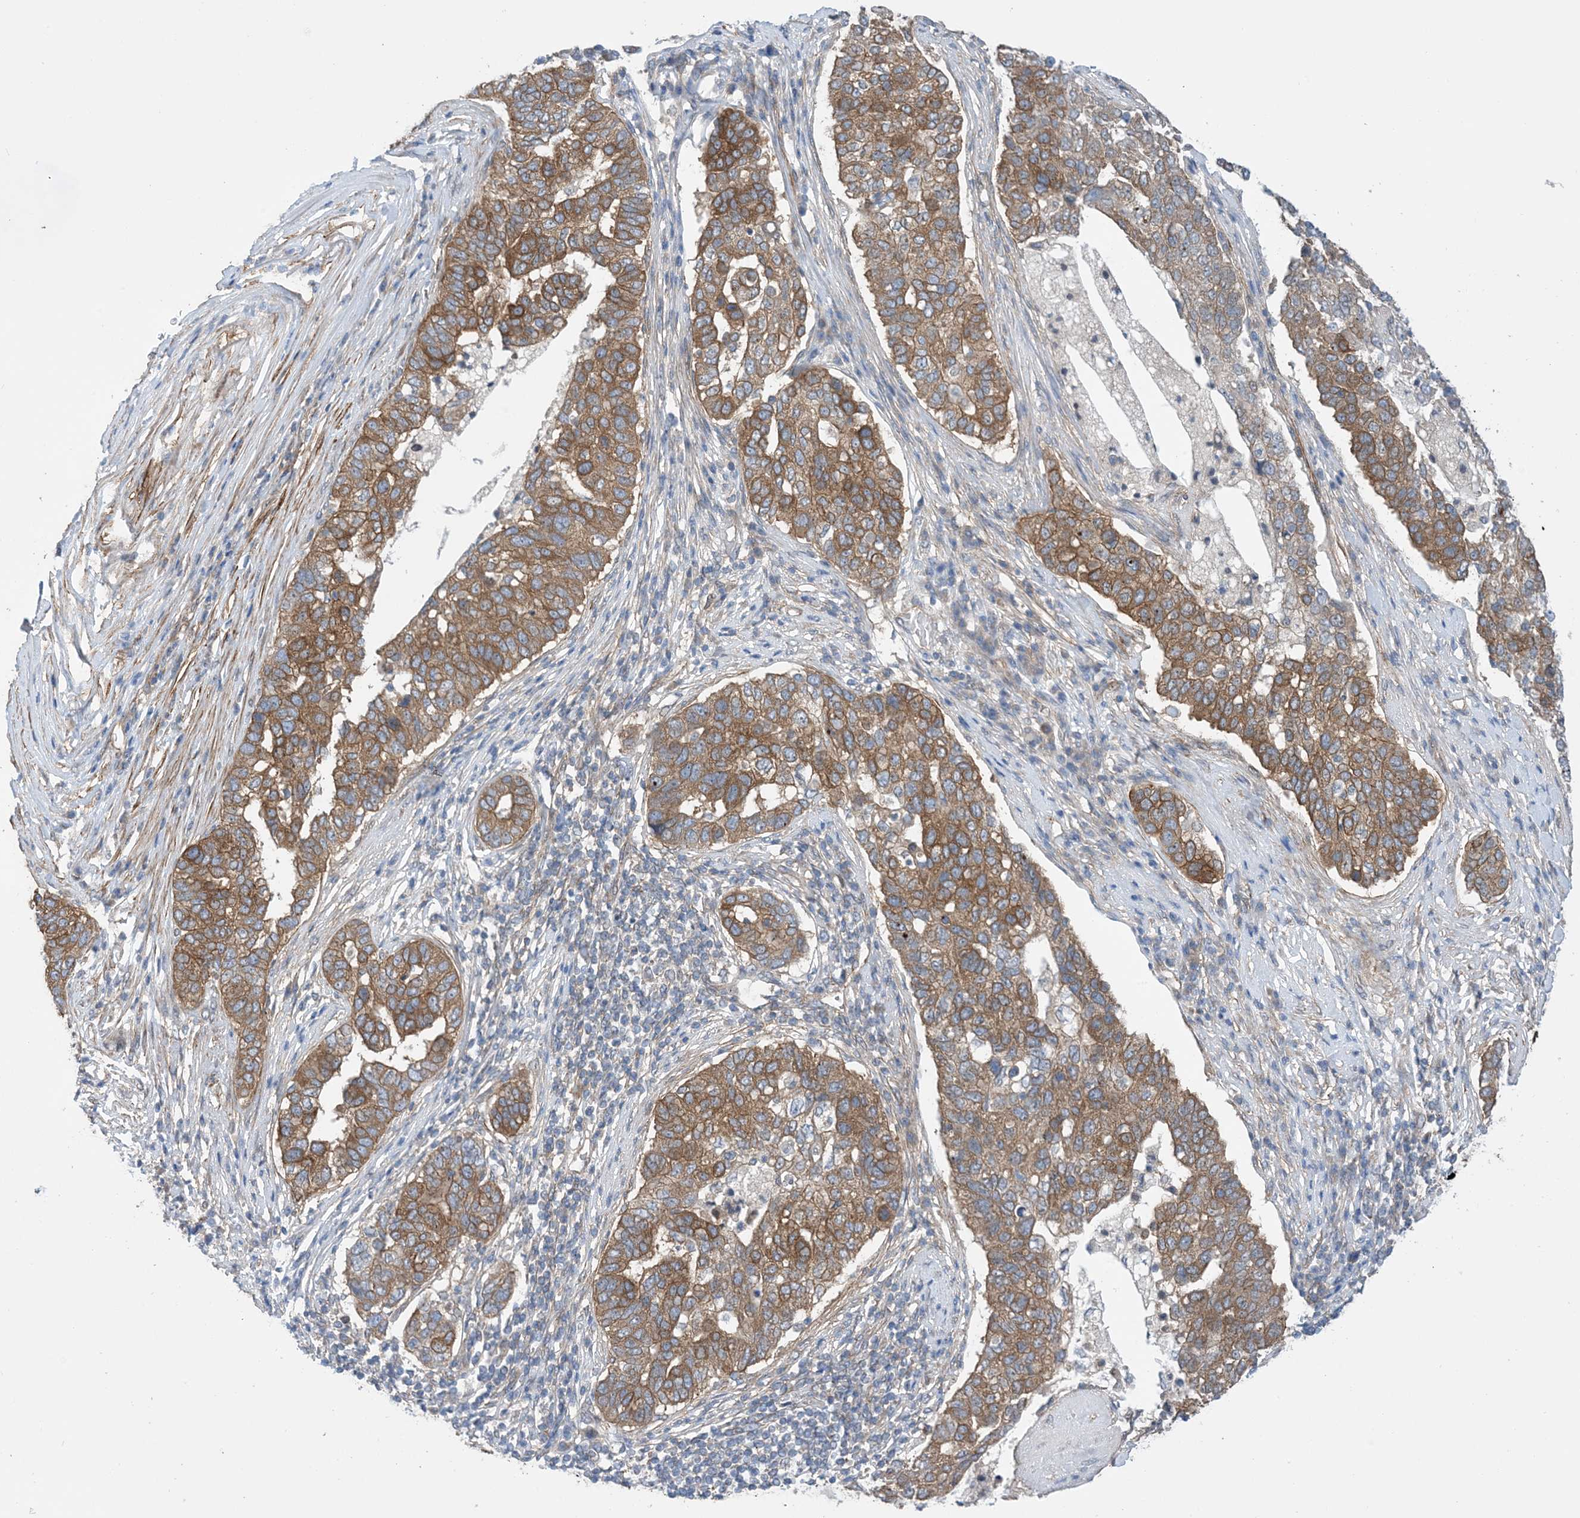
{"staining": {"intensity": "moderate", "quantity": ">75%", "location": "cytoplasmic/membranous"}, "tissue": "pancreatic cancer", "cell_type": "Tumor cells", "image_type": "cancer", "snomed": [{"axis": "morphology", "description": "Adenocarcinoma, NOS"}, {"axis": "topography", "description": "Pancreas"}], "caption": "A brown stain shows moderate cytoplasmic/membranous staining of a protein in pancreatic cancer (adenocarcinoma) tumor cells.", "gene": "EHBP1", "patient": {"sex": "female", "age": 61}}